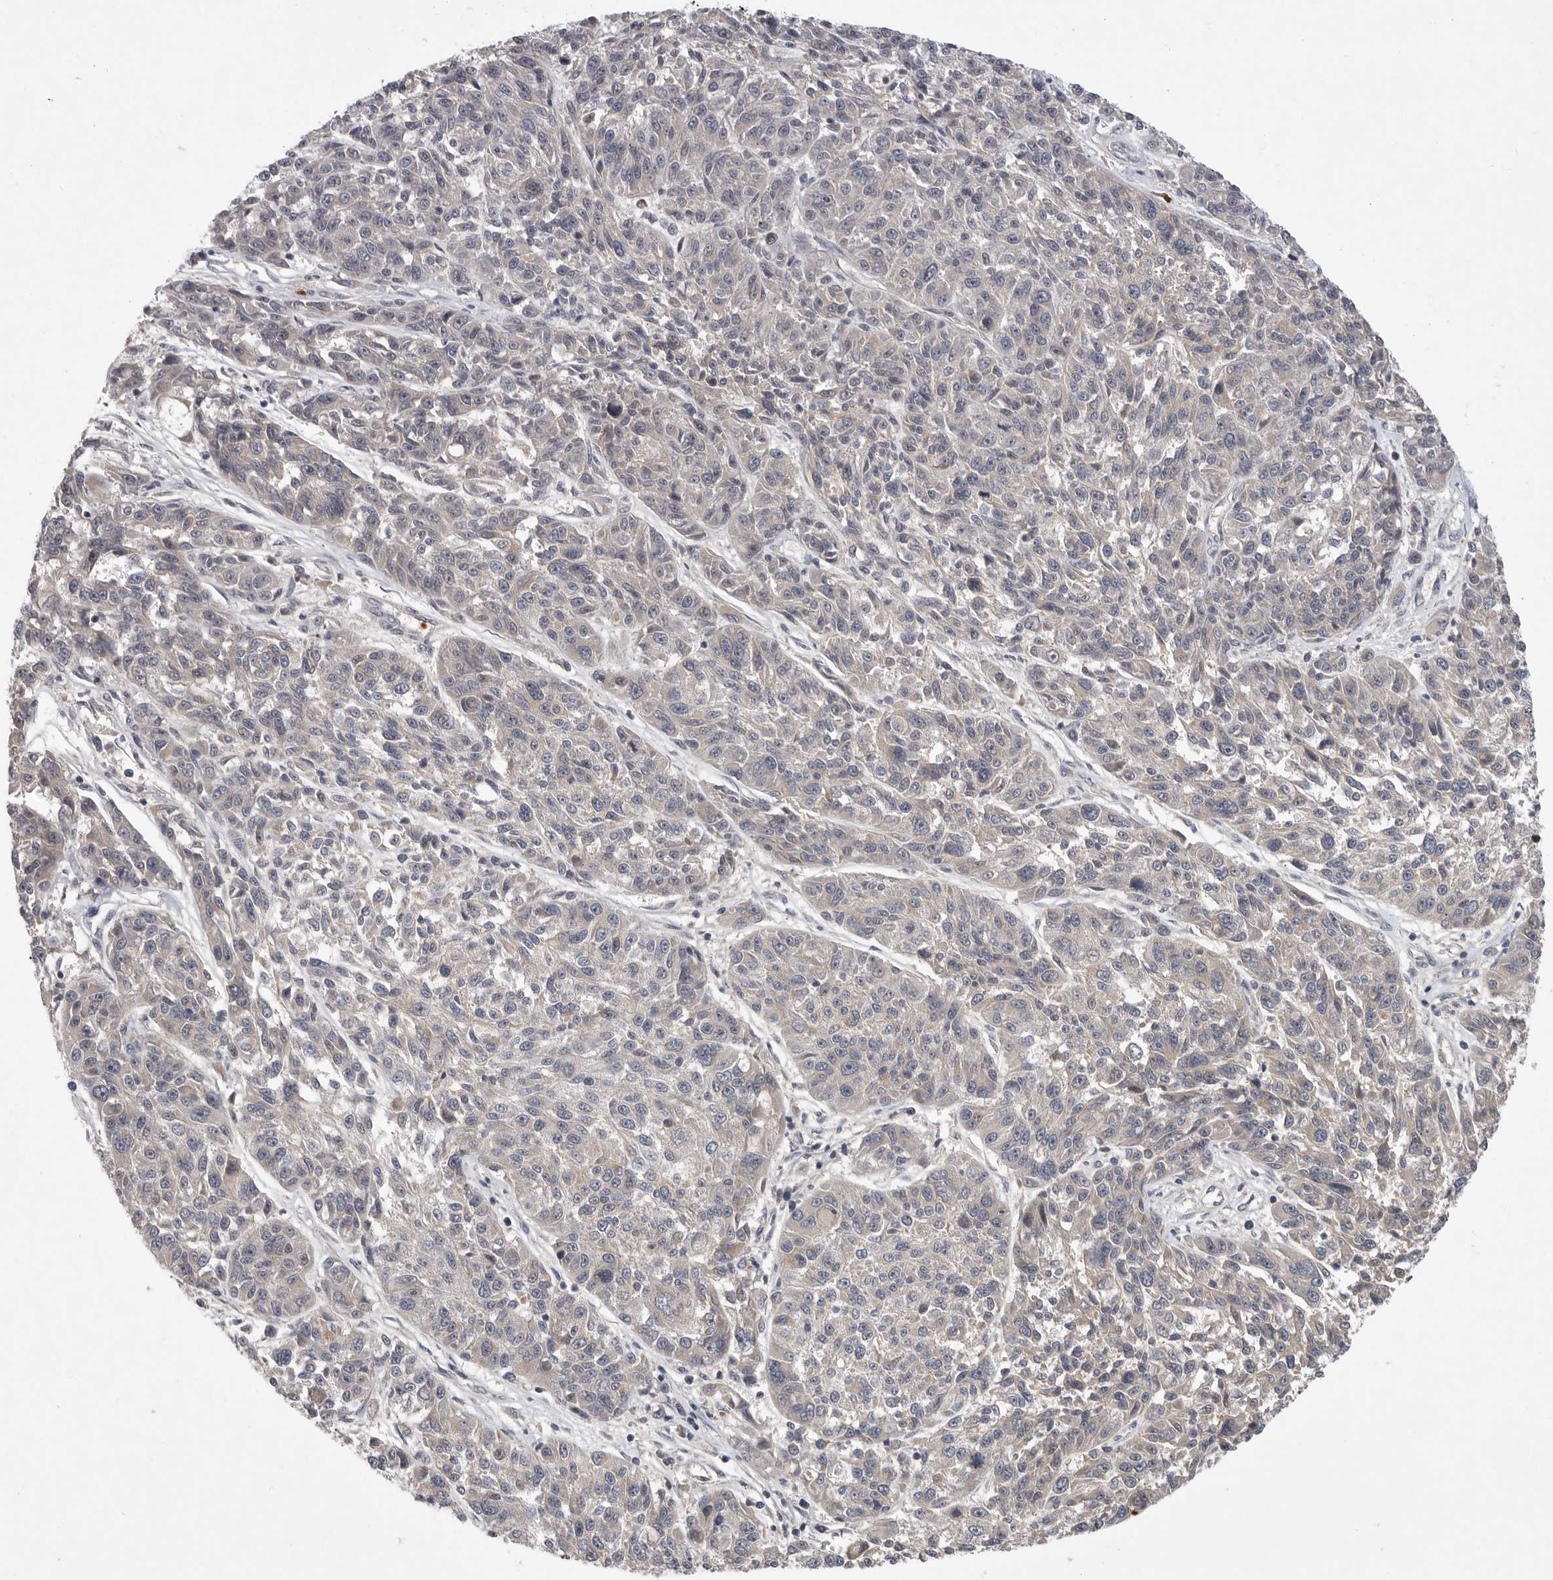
{"staining": {"intensity": "negative", "quantity": "none", "location": "none"}, "tissue": "melanoma", "cell_type": "Tumor cells", "image_type": "cancer", "snomed": [{"axis": "morphology", "description": "Malignant melanoma, NOS"}, {"axis": "topography", "description": "Skin"}], "caption": "Melanoma was stained to show a protein in brown. There is no significant staining in tumor cells. (DAB (3,3'-diaminobenzidine) immunohistochemistry (IHC) with hematoxylin counter stain).", "gene": "UBE3D", "patient": {"sex": "male", "age": 53}}